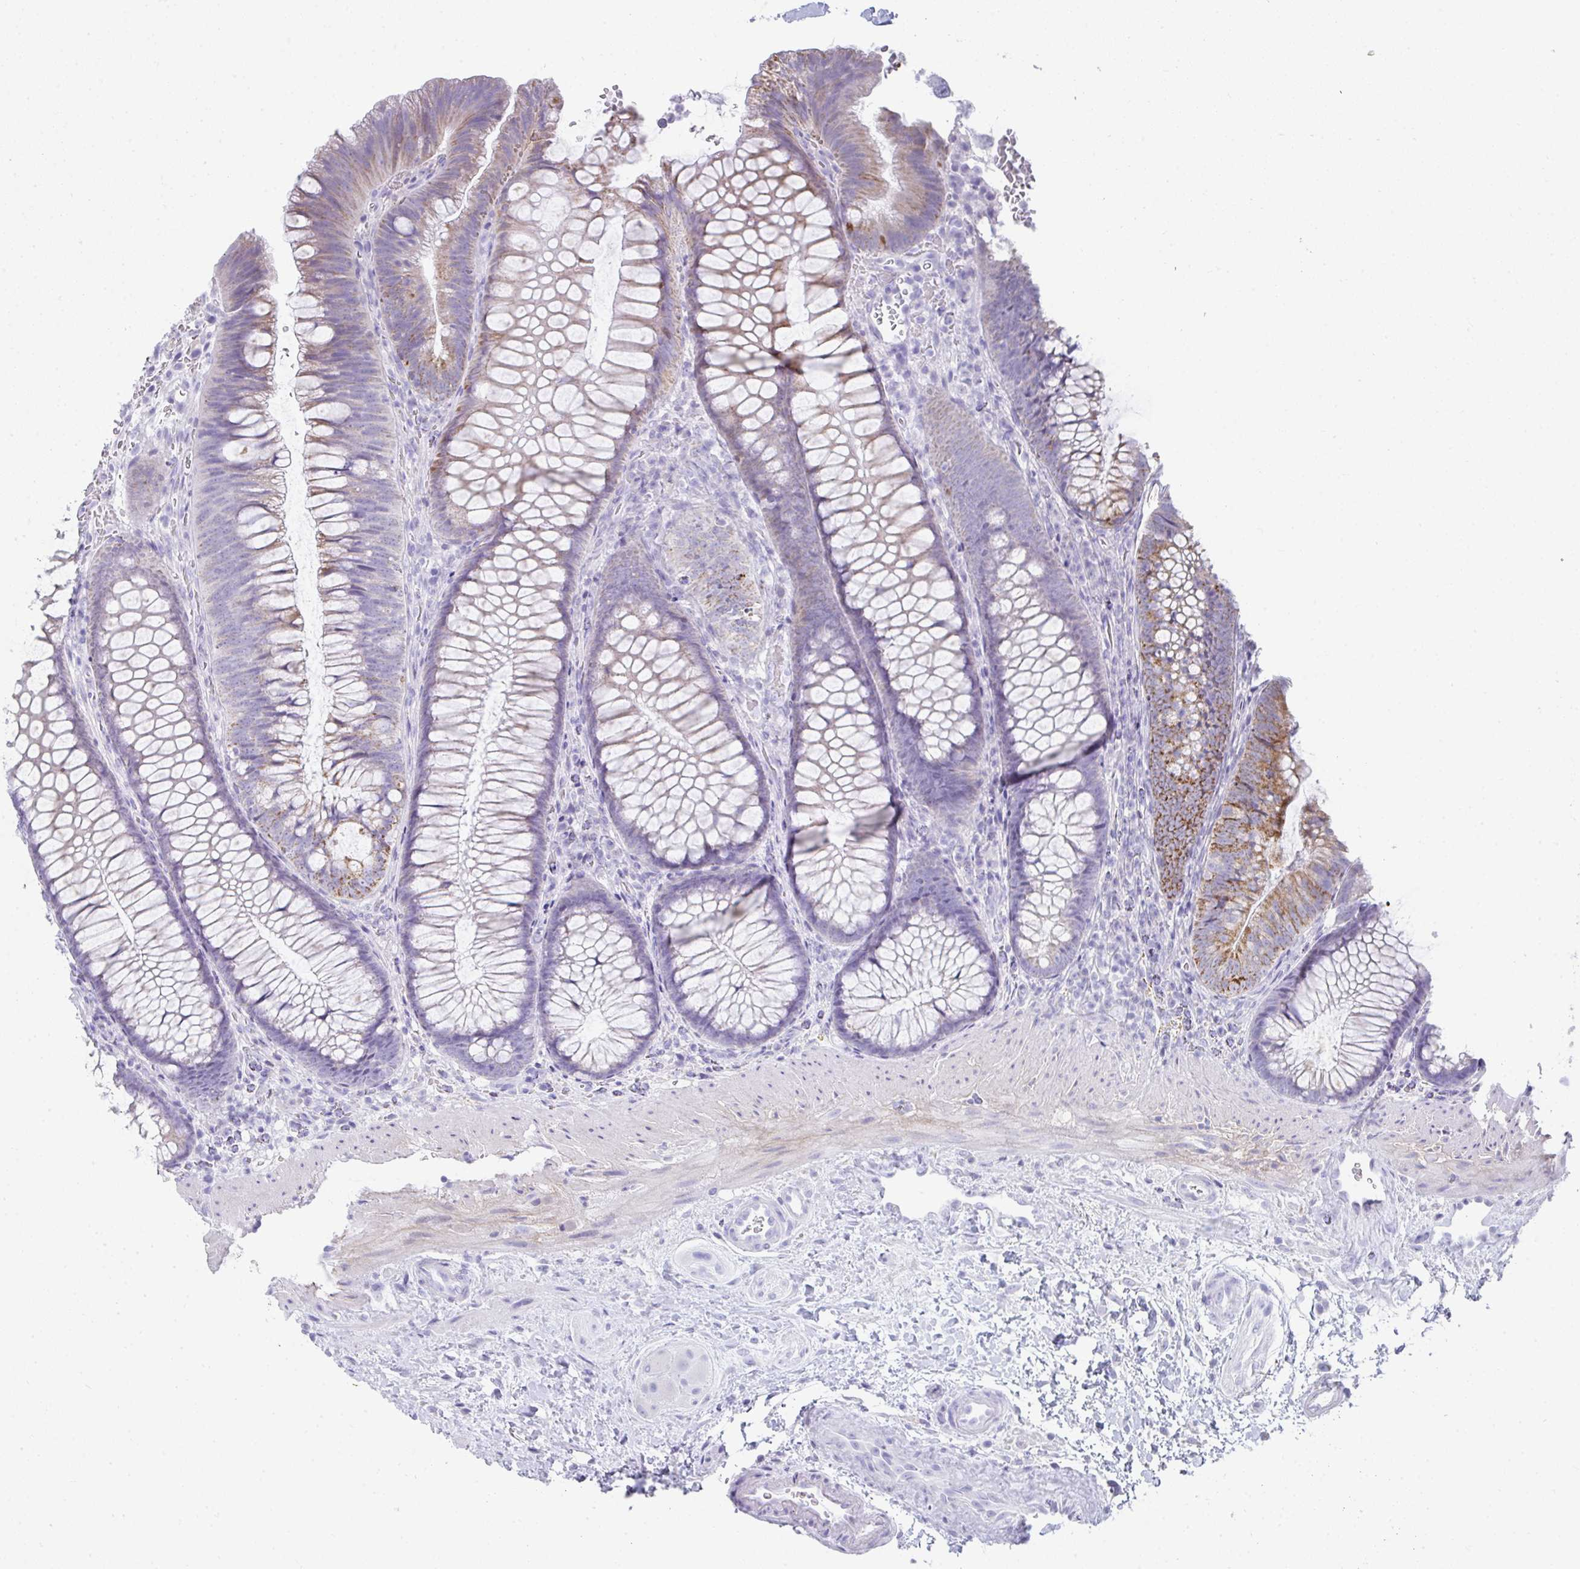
{"staining": {"intensity": "negative", "quantity": "none", "location": "none"}, "tissue": "colon", "cell_type": "Endothelial cells", "image_type": "normal", "snomed": [{"axis": "morphology", "description": "Normal tissue, NOS"}, {"axis": "morphology", "description": "Adenoma, NOS"}, {"axis": "topography", "description": "Soft tissue"}, {"axis": "topography", "description": "Colon"}], "caption": "This is a micrograph of immunohistochemistry staining of normal colon, which shows no expression in endothelial cells. (Immunohistochemistry, brightfield microscopy, high magnification).", "gene": "RLF", "patient": {"sex": "male", "age": 47}}